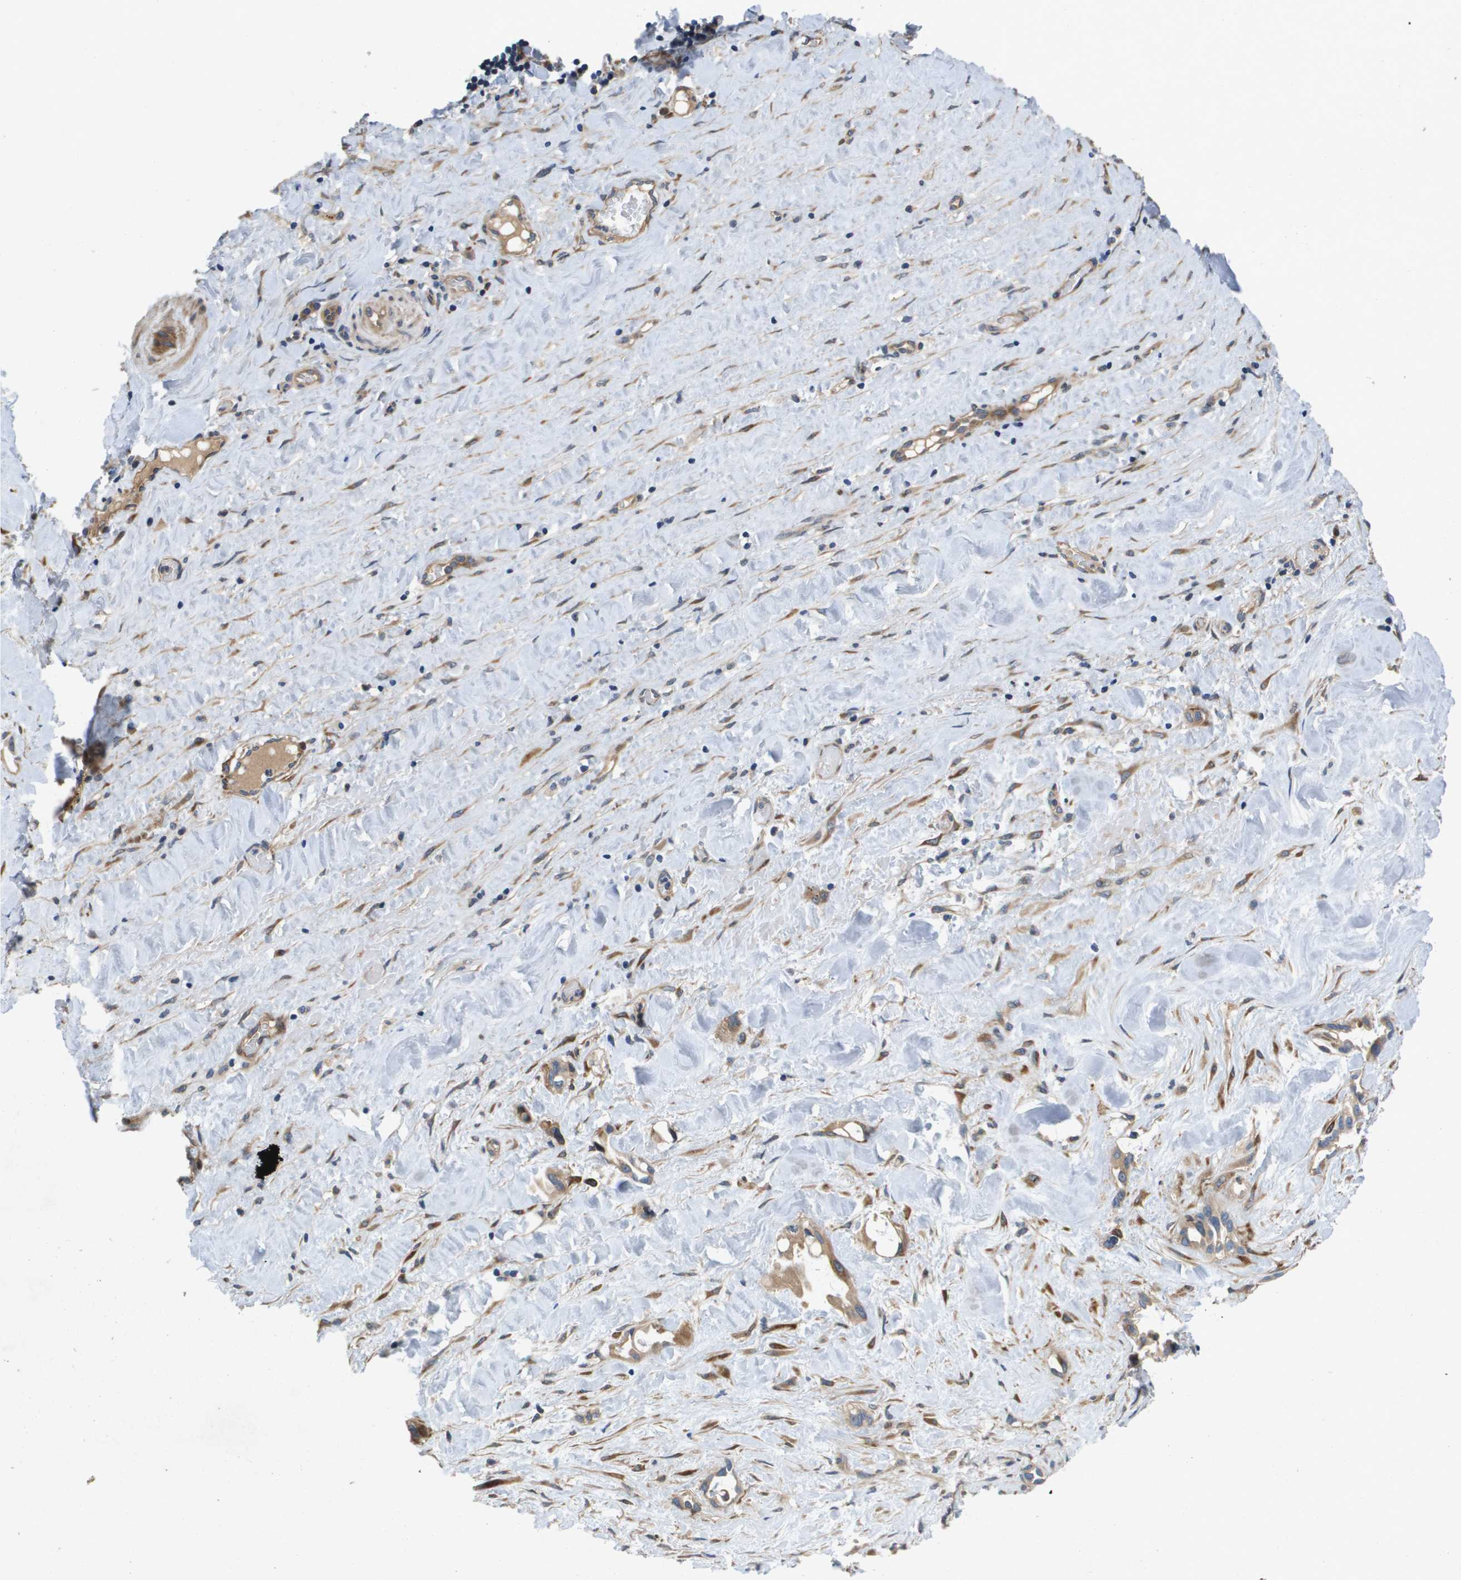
{"staining": {"intensity": "weak", "quantity": ">75%", "location": "cytoplasmic/membranous"}, "tissue": "liver cancer", "cell_type": "Tumor cells", "image_type": "cancer", "snomed": [{"axis": "morphology", "description": "Cholangiocarcinoma"}, {"axis": "topography", "description": "Liver"}], "caption": "A photomicrograph showing weak cytoplasmic/membranous expression in approximately >75% of tumor cells in liver cholangiocarcinoma, as visualized by brown immunohistochemical staining.", "gene": "ENTPD2", "patient": {"sex": "female", "age": 65}}